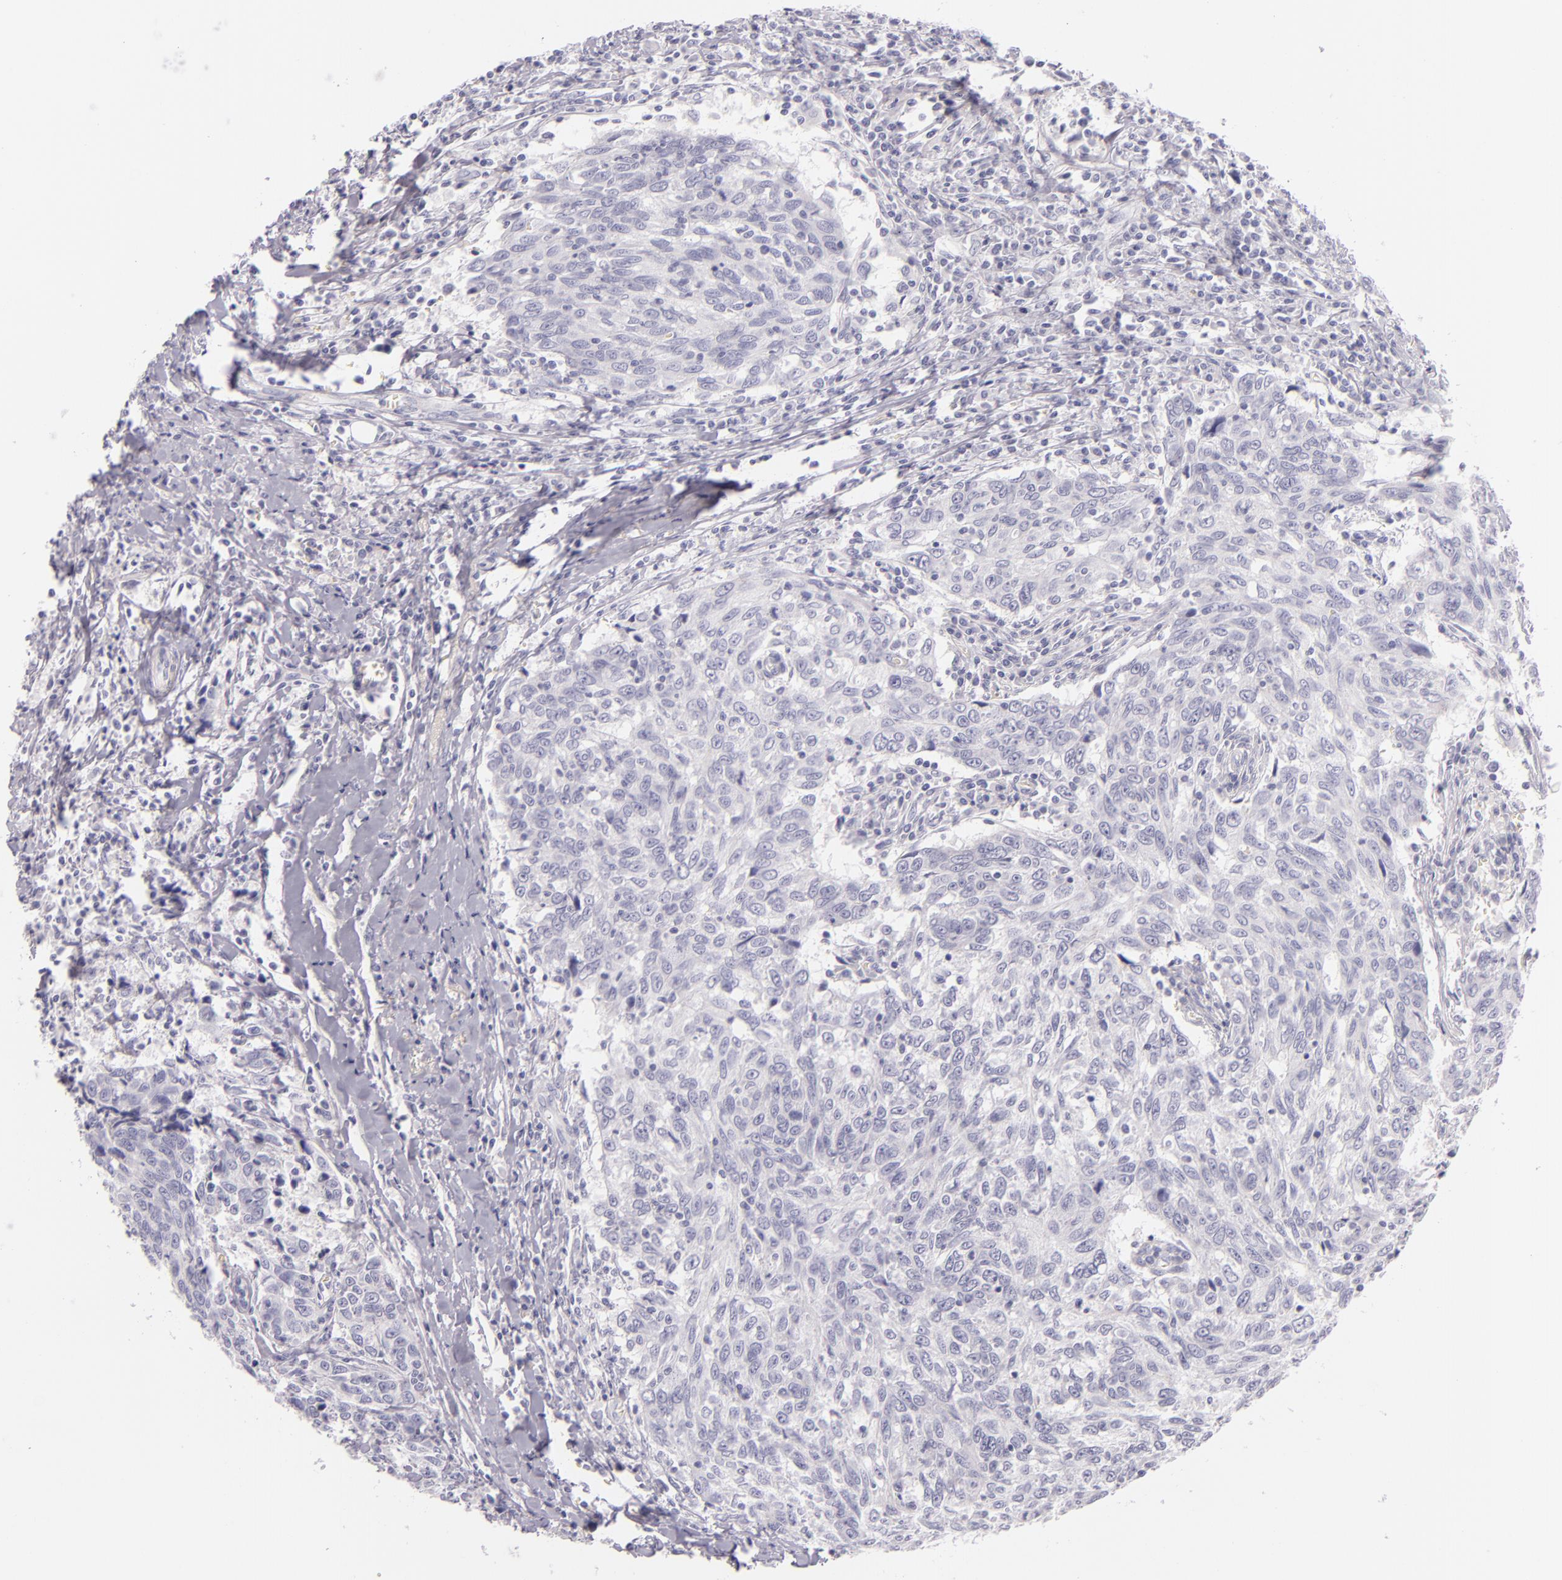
{"staining": {"intensity": "negative", "quantity": "none", "location": "none"}, "tissue": "breast cancer", "cell_type": "Tumor cells", "image_type": "cancer", "snomed": [{"axis": "morphology", "description": "Duct carcinoma"}, {"axis": "topography", "description": "Breast"}], "caption": "The immunohistochemistry (IHC) histopathology image has no significant staining in tumor cells of intraductal carcinoma (breast) tissue.", "gene": "INA", "patient": {"sex": "female", "age": 50}}